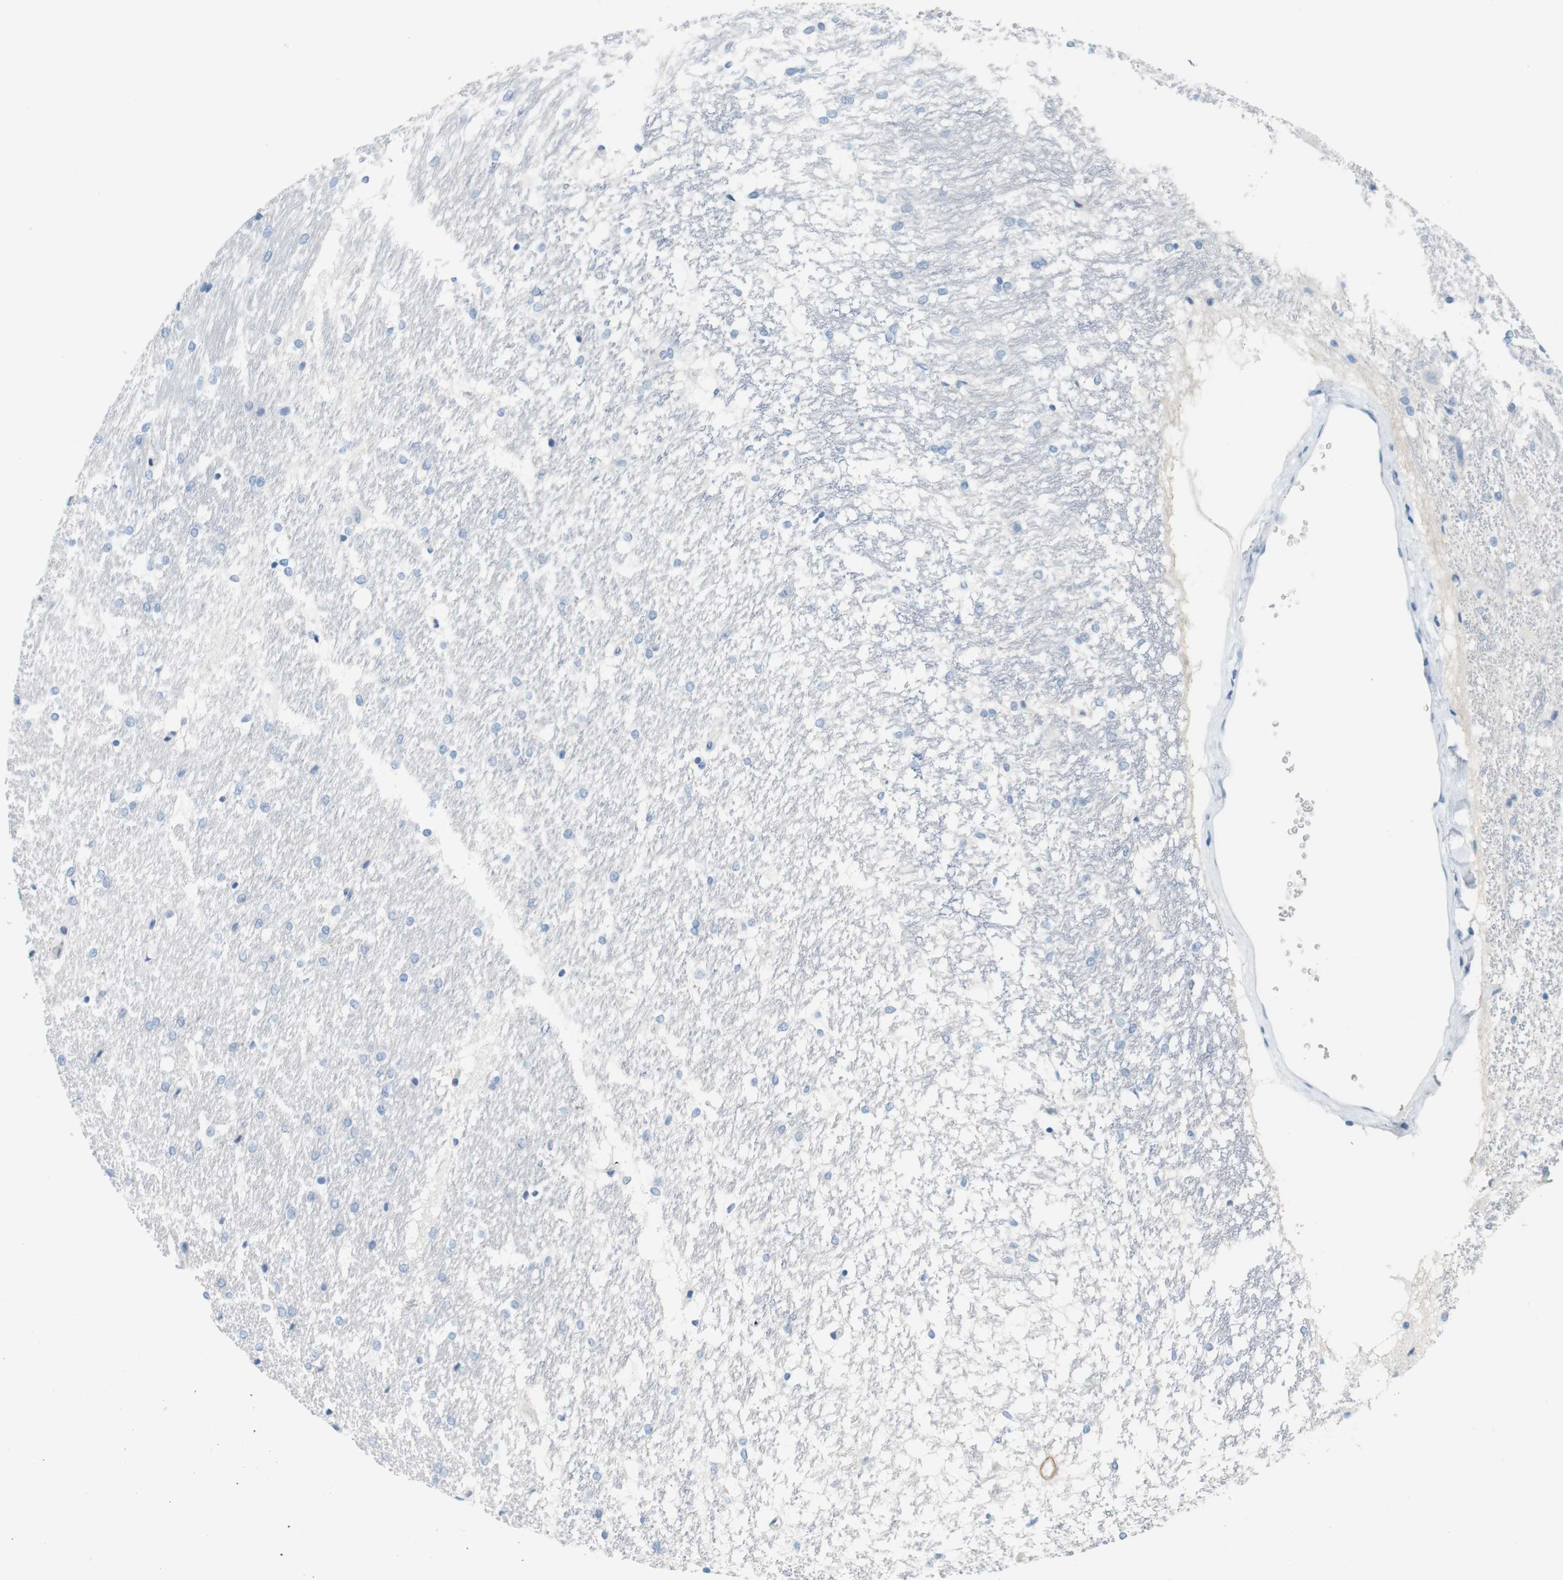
{"staining": {"intensity": "negative", "quantity": "none", "location": "none"}, "tissue": "hippocampus", "cell_type": "Glial cells", "image_type": "normal", "snomed": [{"axis": "morphology", "description": "Normal tissue, NOS"}, {"axis": "topography", "description": "Hippocampus"}], "caption": "Histopathology image shows no significant protein positivity in glial cells of benign hippocampus. (Brightfield microscopy of DAB immunohistochemistry at high magnification).", "gene": "HRH2", "patient": {"sex": "female", "age": 19}}